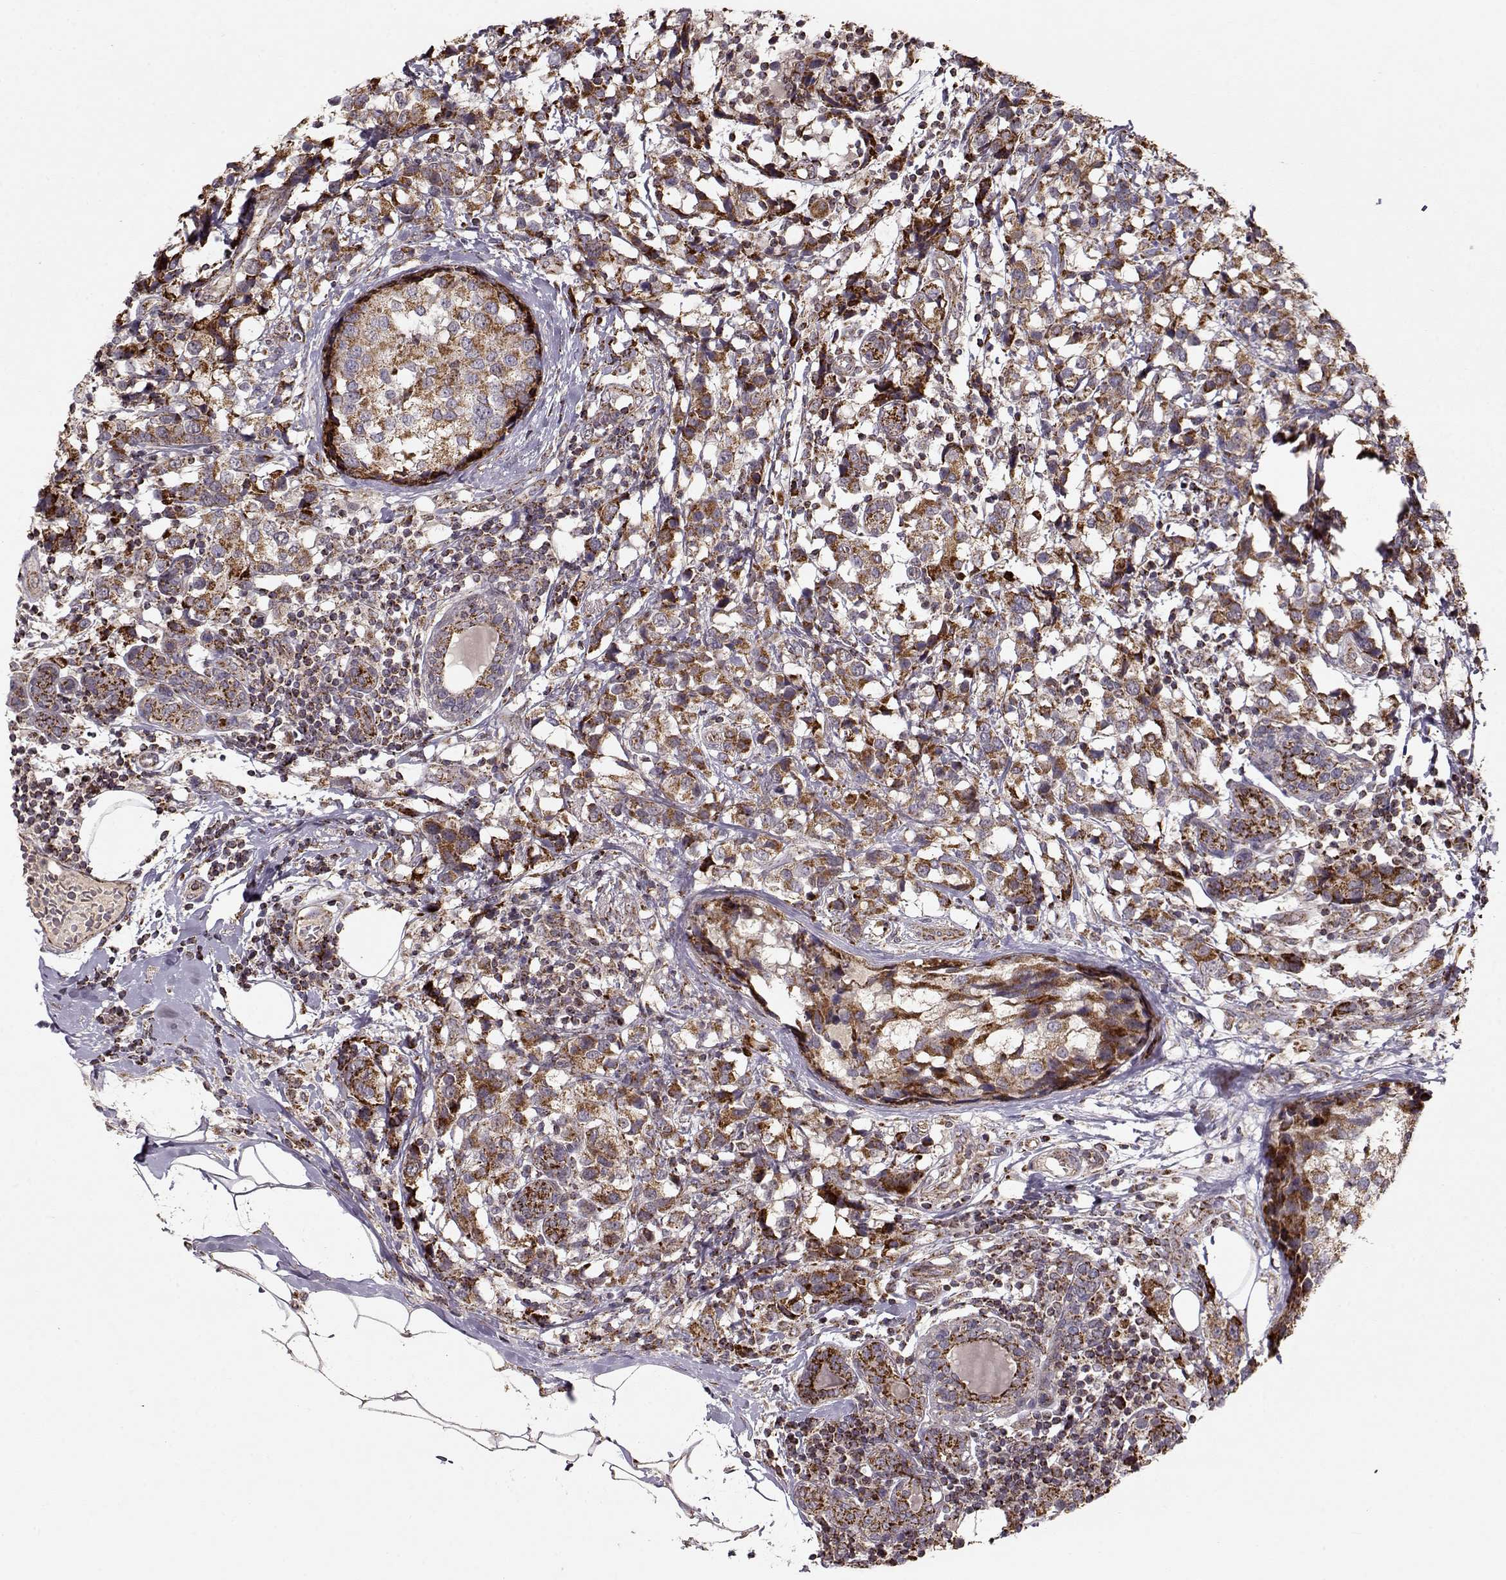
{"staining": {"intensity": "strong", "quantity": ">75%", "location": "cytoplasmic/membranous"}, "tissue": "breast cancer", "cell_type": "Tumor cells", "image_type": "cancer", "snomed": [{"axis": "morphology", "description": "Lobular carcinoma"}, {"axis": "topography", "description": "Breast"}], "caption": "IHC histopathology image of human breast lobular carcinoma stained for a protein (brown), which displays high levels of strong cytoplasmic/membranous expression in approximately >75% of tumor cells.", "gene": "CMTM3", "patient": {"sex": "female", "age": 59}}